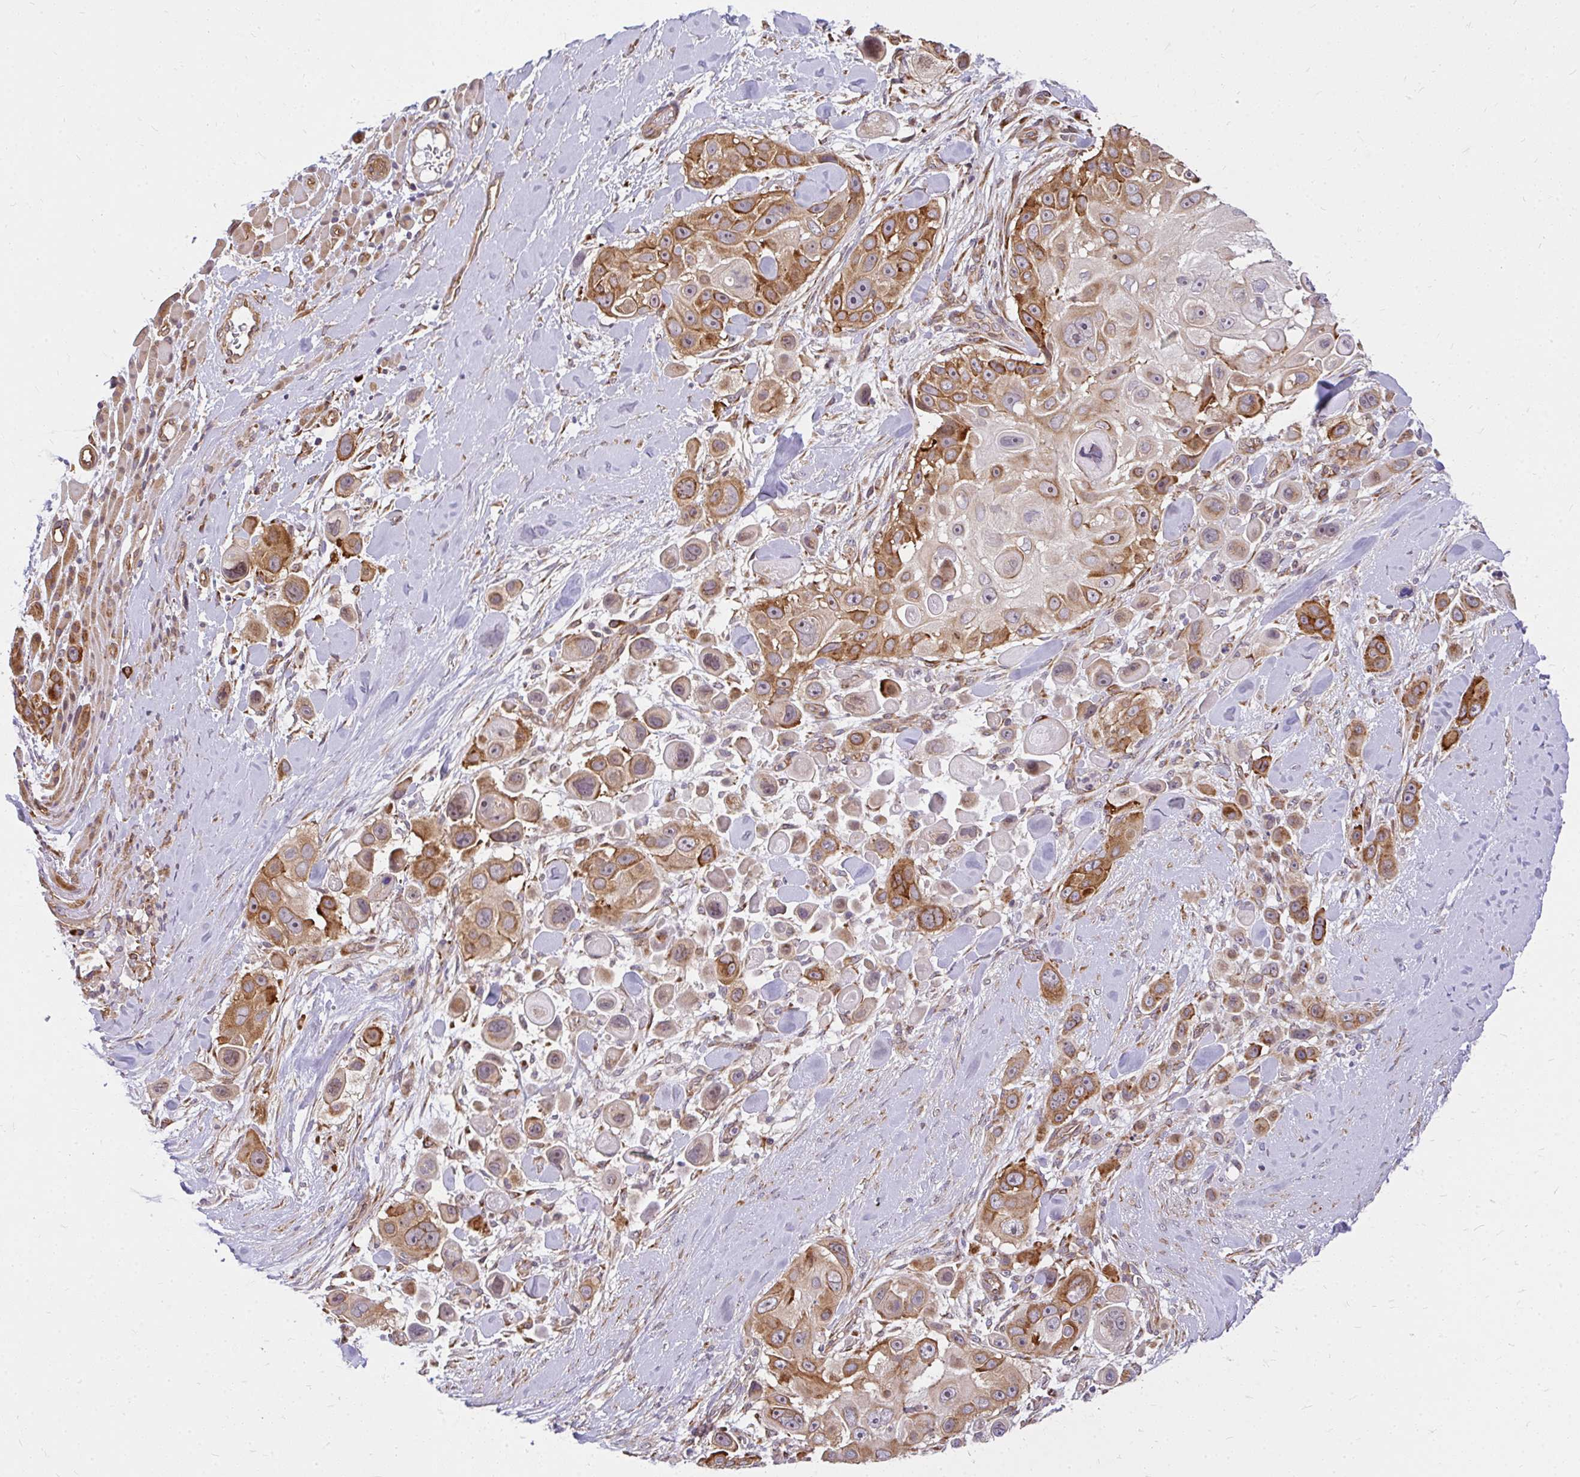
{"staining": {"intensity": "moderate", "quantity": "25%-75%", "location": "cytoplasmic/membranous"}, "tissue": "skin cancer", "cell_type": "Tumor cells", "image_type": "cancer", "snomed": [{"axis": "morphology", "description": "Squamous cell carcinoma, NOS"}, {"axis": "topography", "description": "Skin"}], "caption": "Immunohistochemical staining of human squamous cell carcinoma (skin) exhibits medium levels of moderate cytoplasmic/membranous expression in about 25%-75% of tumor cells.", "gene": "RSKR", "patient": {"sex": "male", "age": 67}}